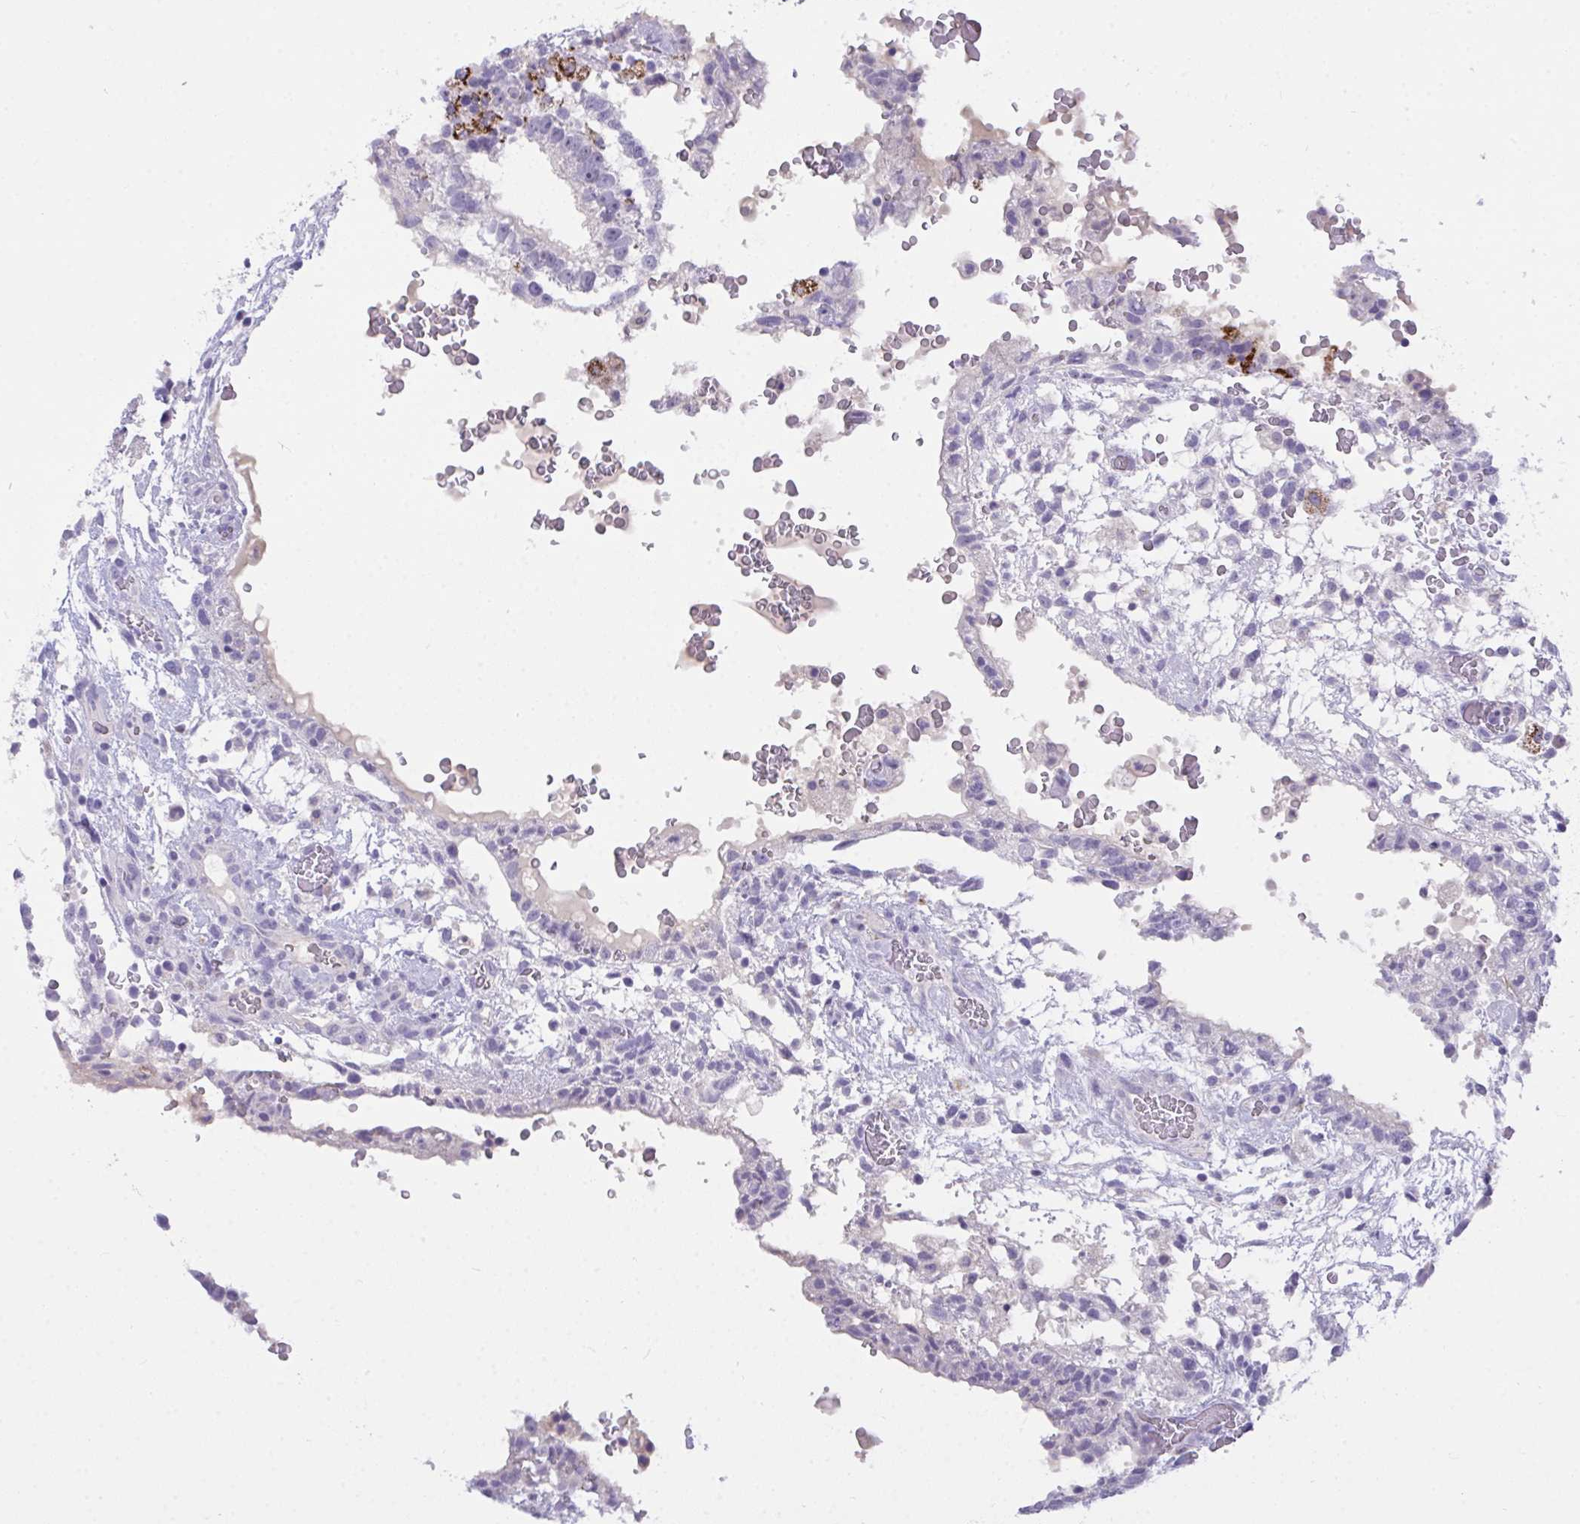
{"staining": {"intensity": "negative", "quantity": "none", "location": "none"}, "tissue": "testis cancer", "cell_type": "Tumor cells", "image_type": "cancer", "snomed": [{"axis": "morphology", "description": "Carcinoma, Embryonal, NOS"}, {"axis": "topography", "description": "Testis"}], "caption": "High power microscopy image of an immunohistochemistry image of testis cancer (embryonal carcinoma), revealing no significant expression in tumor cells.", "gene": "SEMA6B", "patient": {"sex": "male", "age": 32}}